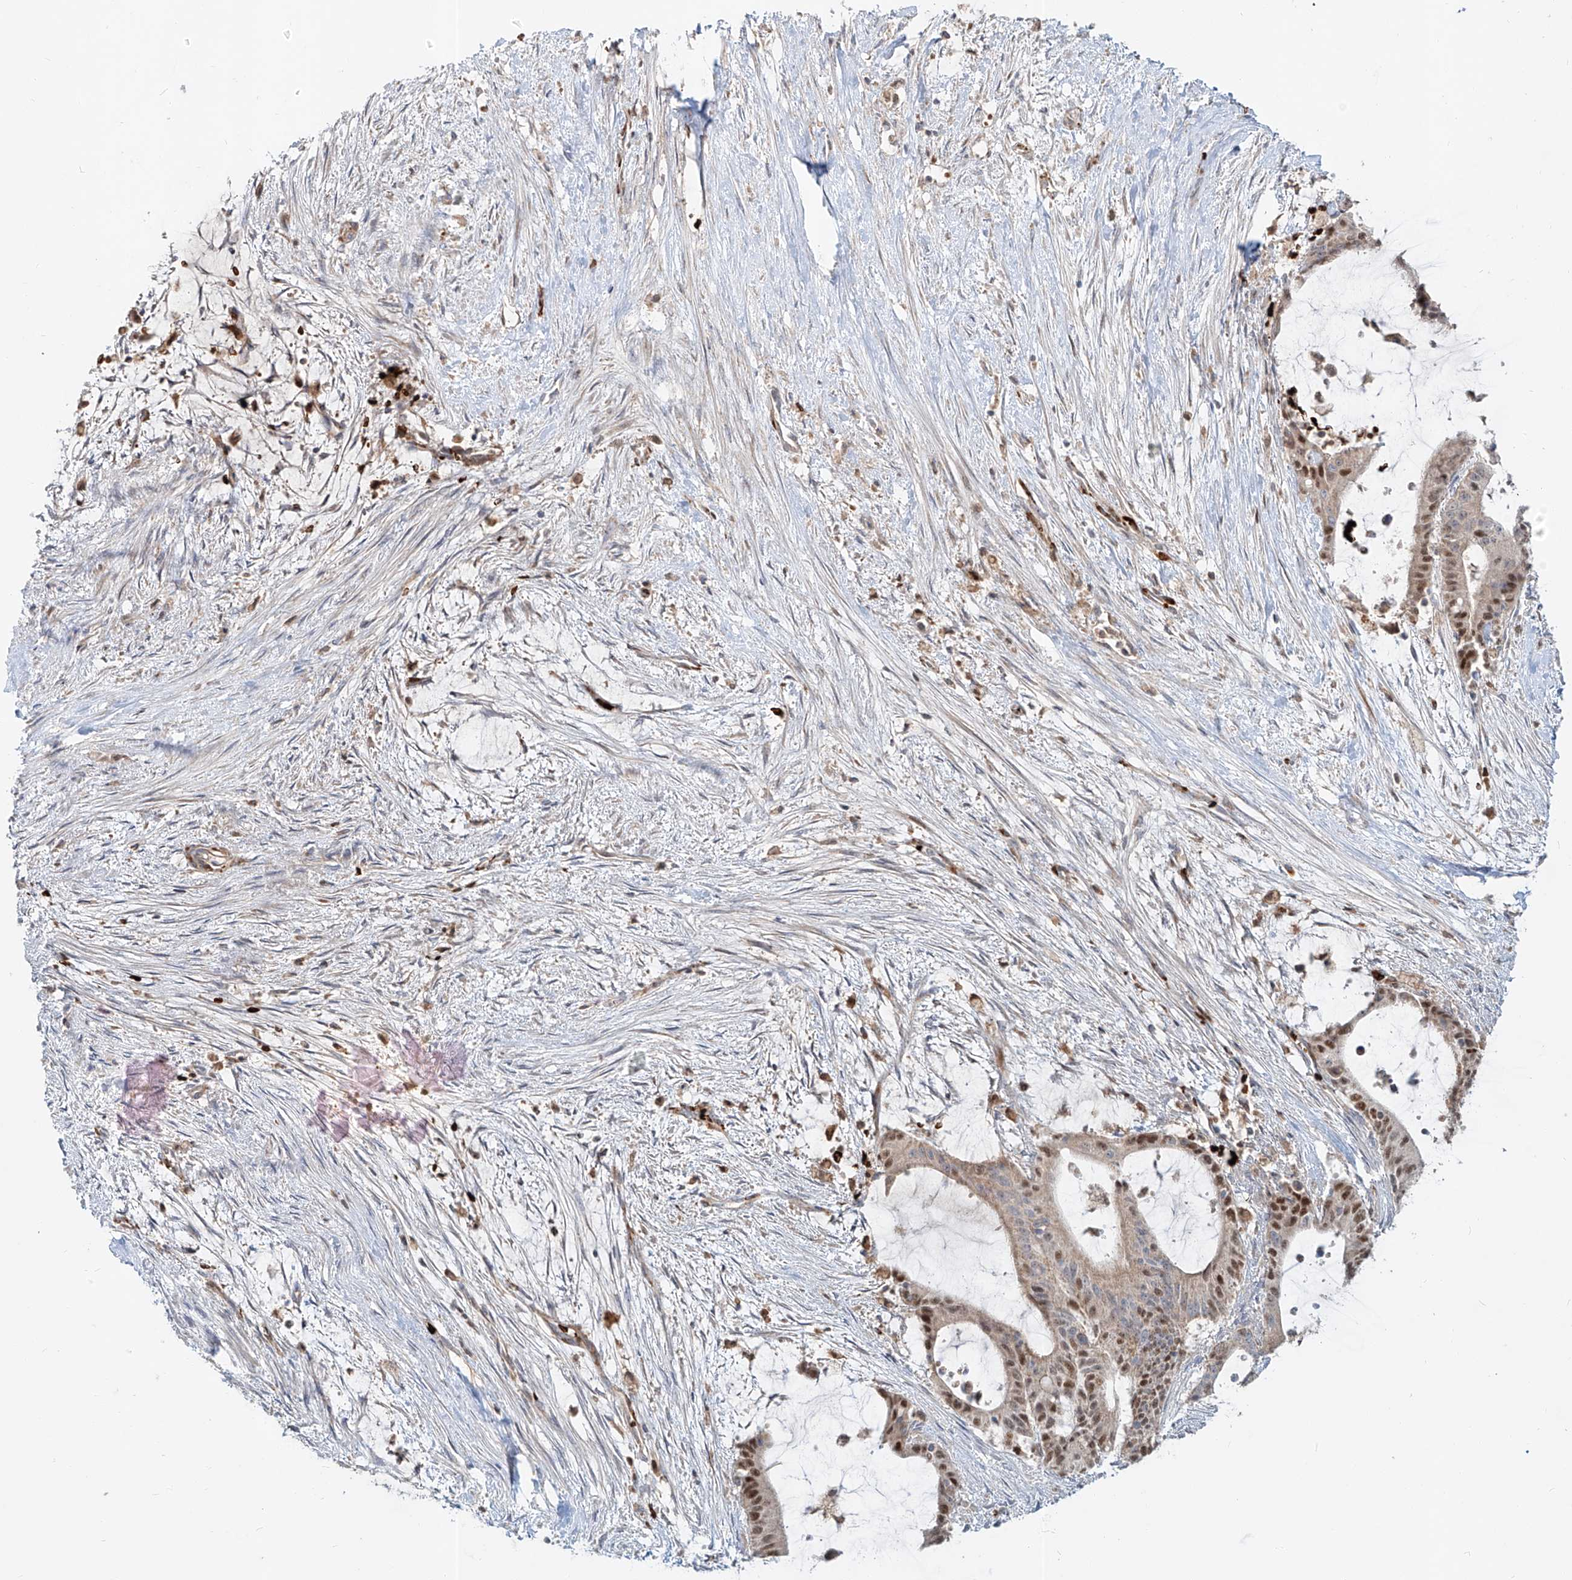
{"staining": {"intensity": "moderate", "quantity": ">75%", "location": "cytoplasmic/membranous,nuclear"}, "tissue": "liver cancer", "cell_type": "Tumor cells", "image_type": "cancer", "snomed": [{"axis": "morphology", "description": "Normal tissue, NOS"}, {"axis": "morphology", "description": "Cholangiocarcinoma"}, {"axis": "topography", "description": "Liver"}, {"axis": "topography", "description": "Peripheral nerve tissue"}], "caption": "Immunohistochemistry (IHC) of liver cancer shows medium levels of moderate cytoplasmic/membranous and nuclear expression in approximately >75% of tumor cells.", "gene": "FGD2", "patient": {"sex": "female", "age": 73}}